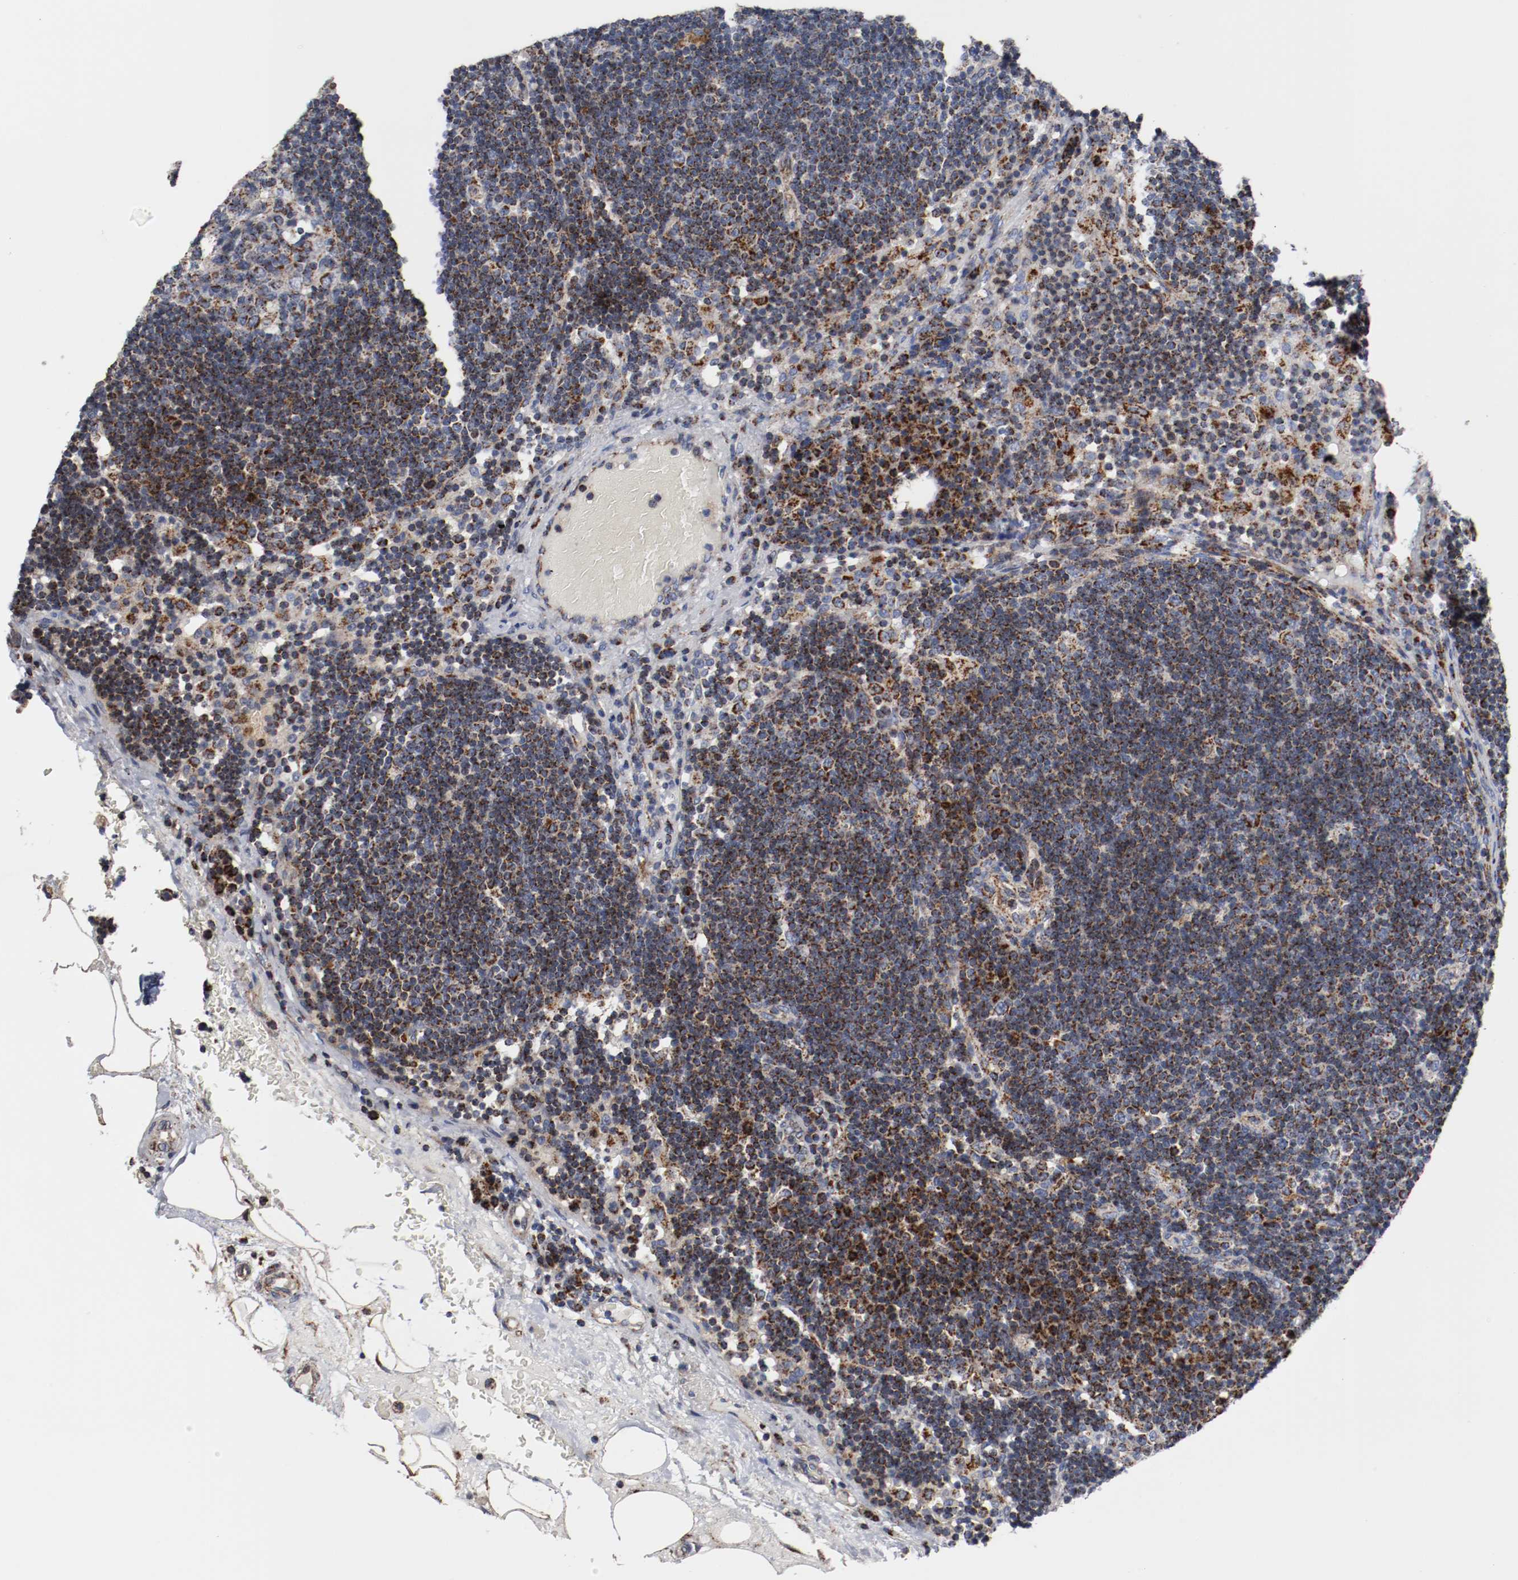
{"staining": {"intensity": "strong", "quantity": ">75%", "location": "cytoplasmic/membranous"}, "tissue": "lymph node", "cell_type": "Germinal center cells", "image_type": "normal", "snomed": [{"axis": "morphology", "description": "Normal tissue, NOS"}, {"axis": "morphology", "description": "Squamous cell carcinoma, metastatic, NOS"}, {"axis": "topography", "description": "Lymph node"}], "caption": "About >75% of germinal center cells in normal lymph node display strong cytoplasmic/membranous protein expression as visualized by brown immunohistochemical staining.", "gene": "TUBD1", "patient": {"sex": "female", "age": 53}}